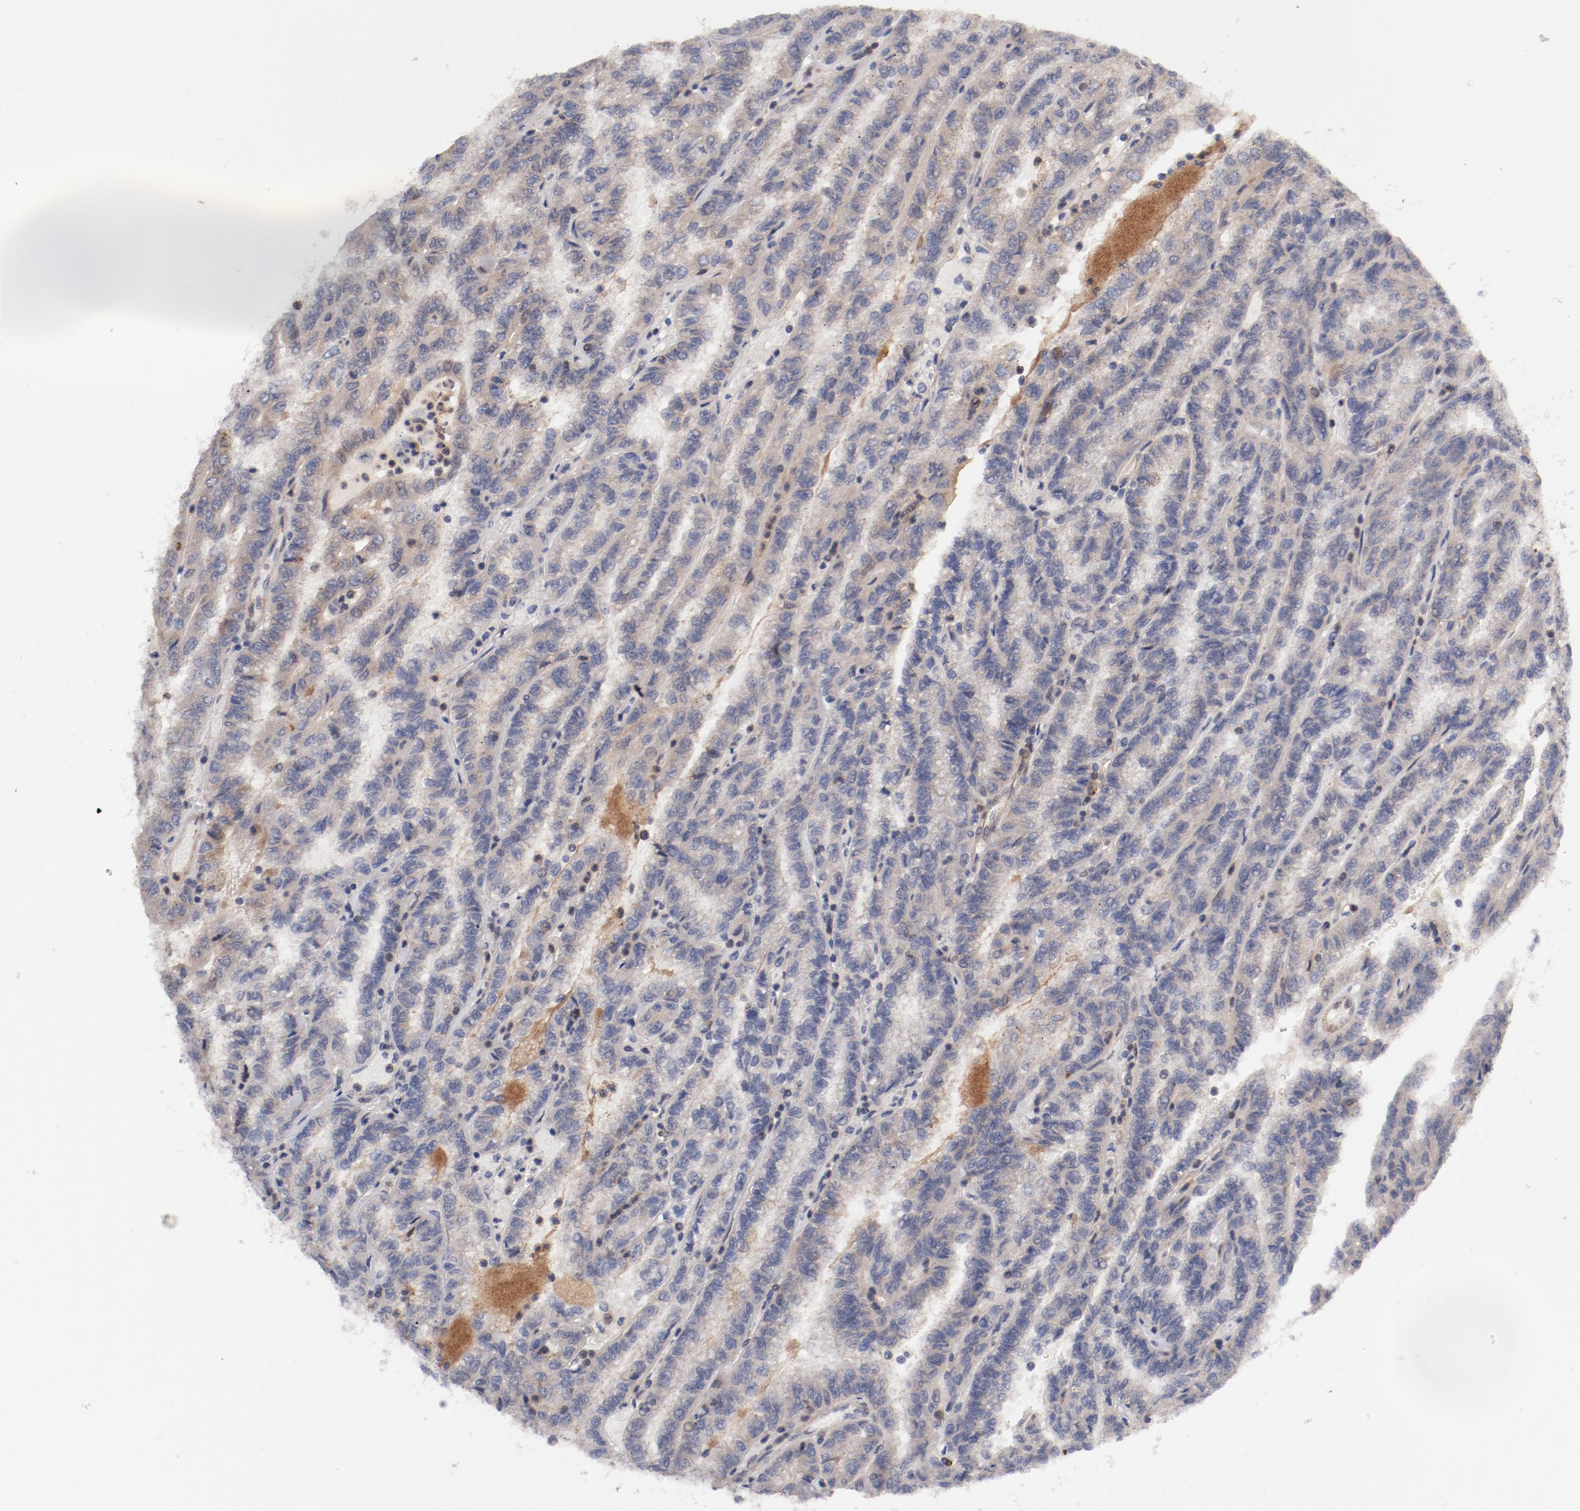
{"staining": {"intensity": "weak", "quantity": ">75%", "location": "cytoplasmic/membranous"}, "tissue": "renal cancer", "cell_type": "Tumor cells", "image_type": "cancer", "snomed": [{"axis": "morphology", "description": "Inflammation, NOS"}, {"axis": "morphology", "description": "Adenocarcinoma, NOS"}, {"axis": "topography", "description": "Kidney"}], "caption": "Immunohistochemical staining of human renal cancer (adenocarcinoma) displays low levels of weak cytoplasmic/membranous protein positivity in about >75% of tumor cells. (DAB IHC with brightfield microscopy, high magnification).", "gene": "GUF1", "patient": {"sex": "male", "age": 68}}